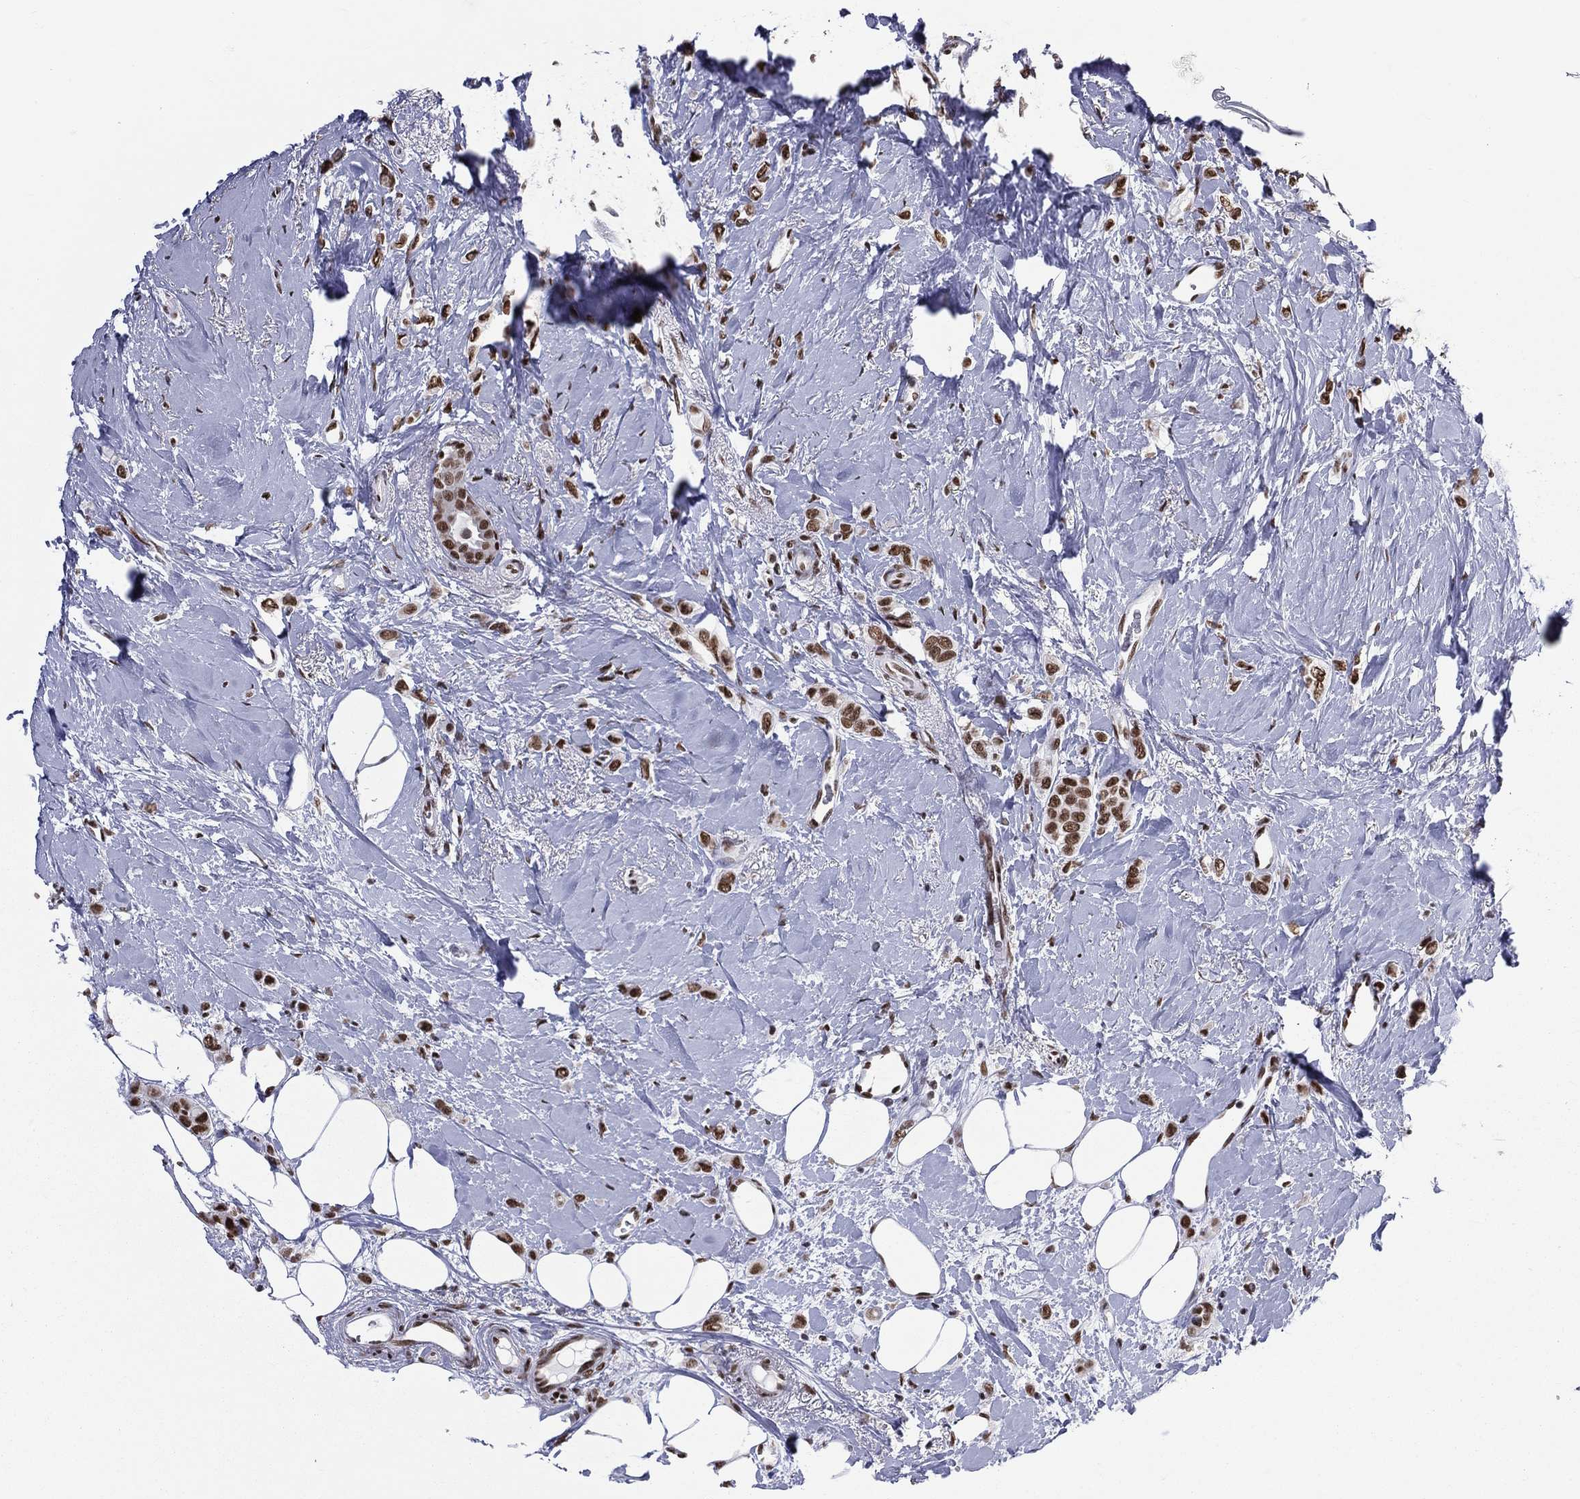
{"staining": {"intensity": "strong", "quantity": ">75%", "location": "nuclear"}, "tissue": "breast cancer", "cell_type": "Tumor cells", "image_type": "cancer", "snomed": [{"axis": "morphology", "description": "Lobular carcinoma"}, {"axis": "topography", "description": "Breast"}], "caption": "About >75% of tumor cells in human breast cancer (lobular carcinoma) display strong nuclear protein staining as visualized by brown immunohistochemical staining.", "gene": "ZNF7", "patient": {"sex": "female", "age": 66}}